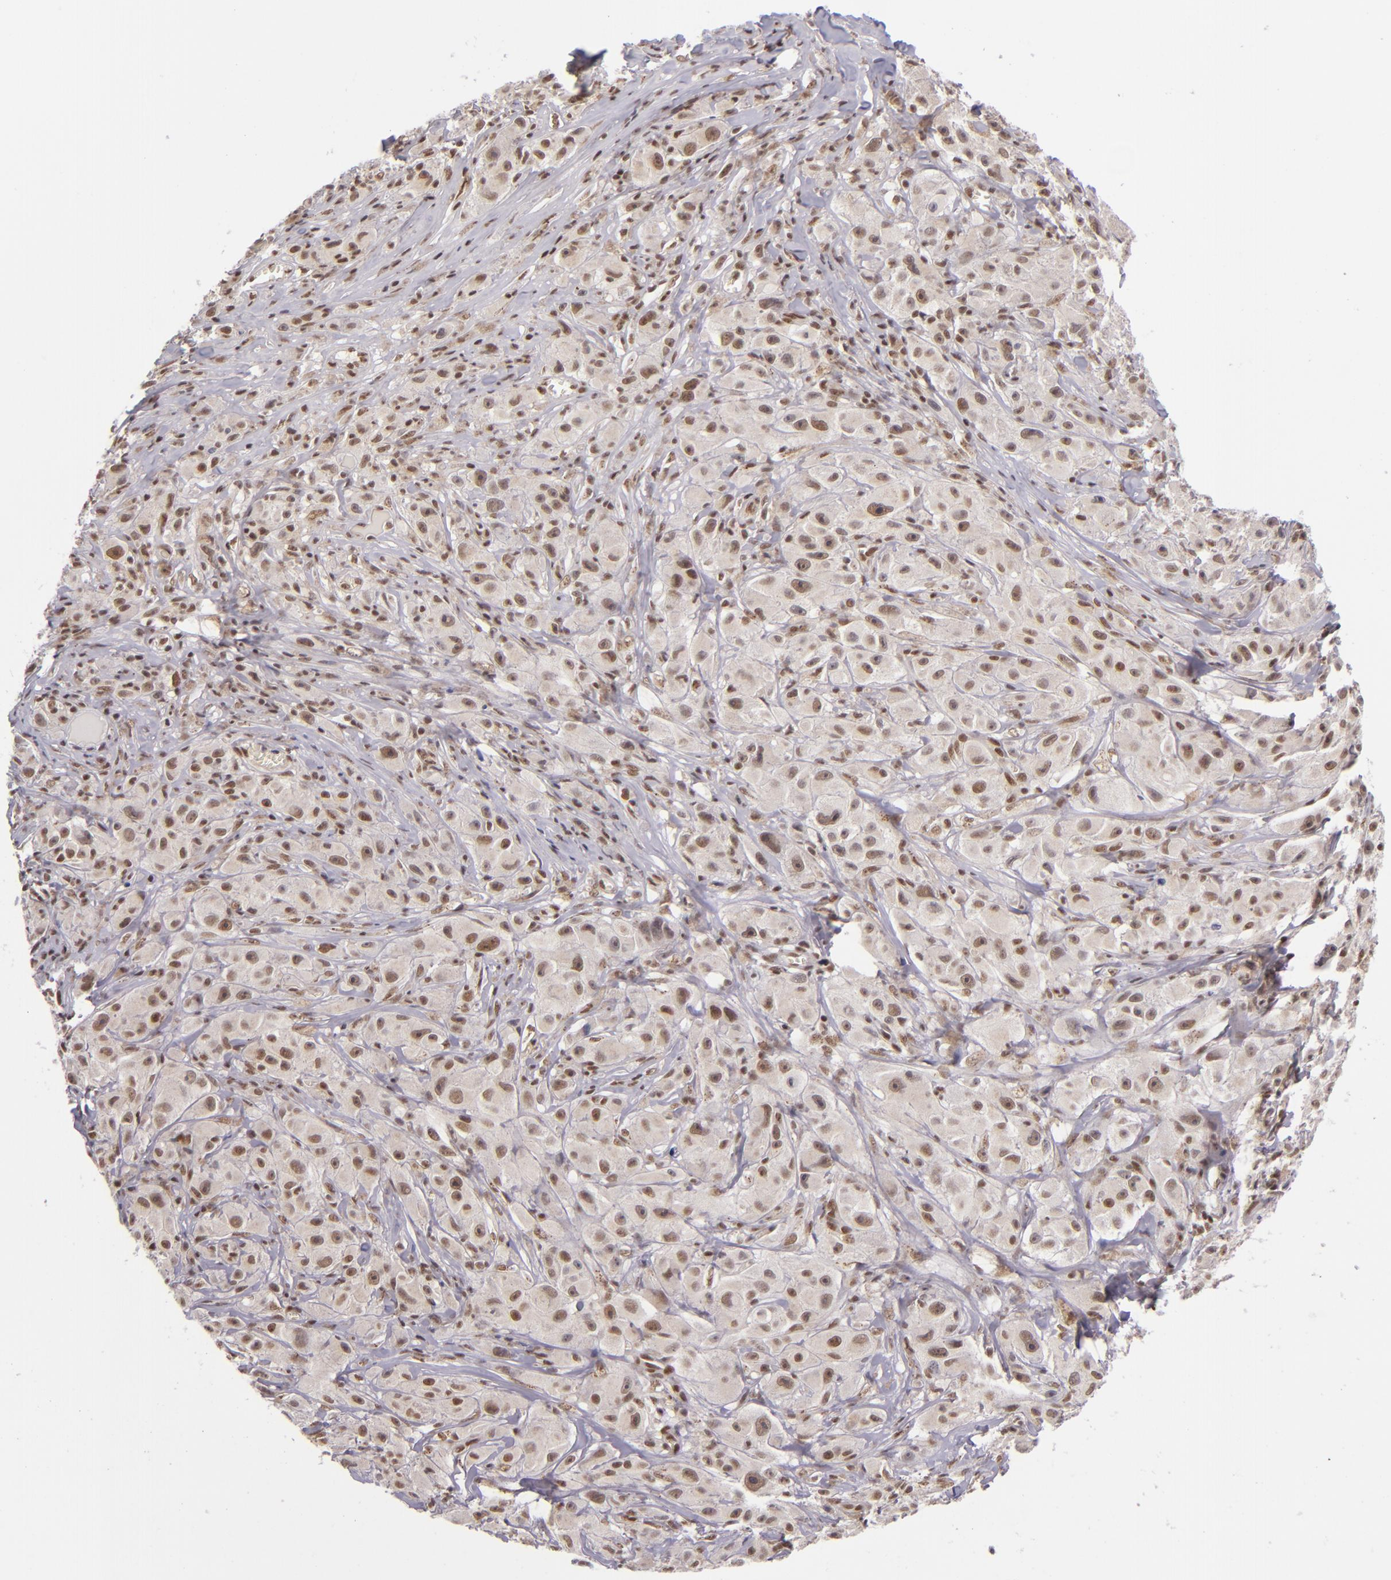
{"staining": {"intensity": "moderate", "quantity": ">75%", "location": "nuclear"}, "tissue": "melanoma", "cell_type": "Tumor cells", "image_type": "cancer", "snomed": [{"axis": "morphology", "description": "Malignant melanoma, NOS"}, {"axis": "topography", "description": "Skin"}], "caption": "Immunohistochemical staining of melanoma demonstrates moderate nuclear protein expression in approximately >75% of tumor cells. (DAB = brown stain, brightfield microscopy at high magnification).", "gene": "ZNF148", "patient": {"sex": "male", "age": 56}}